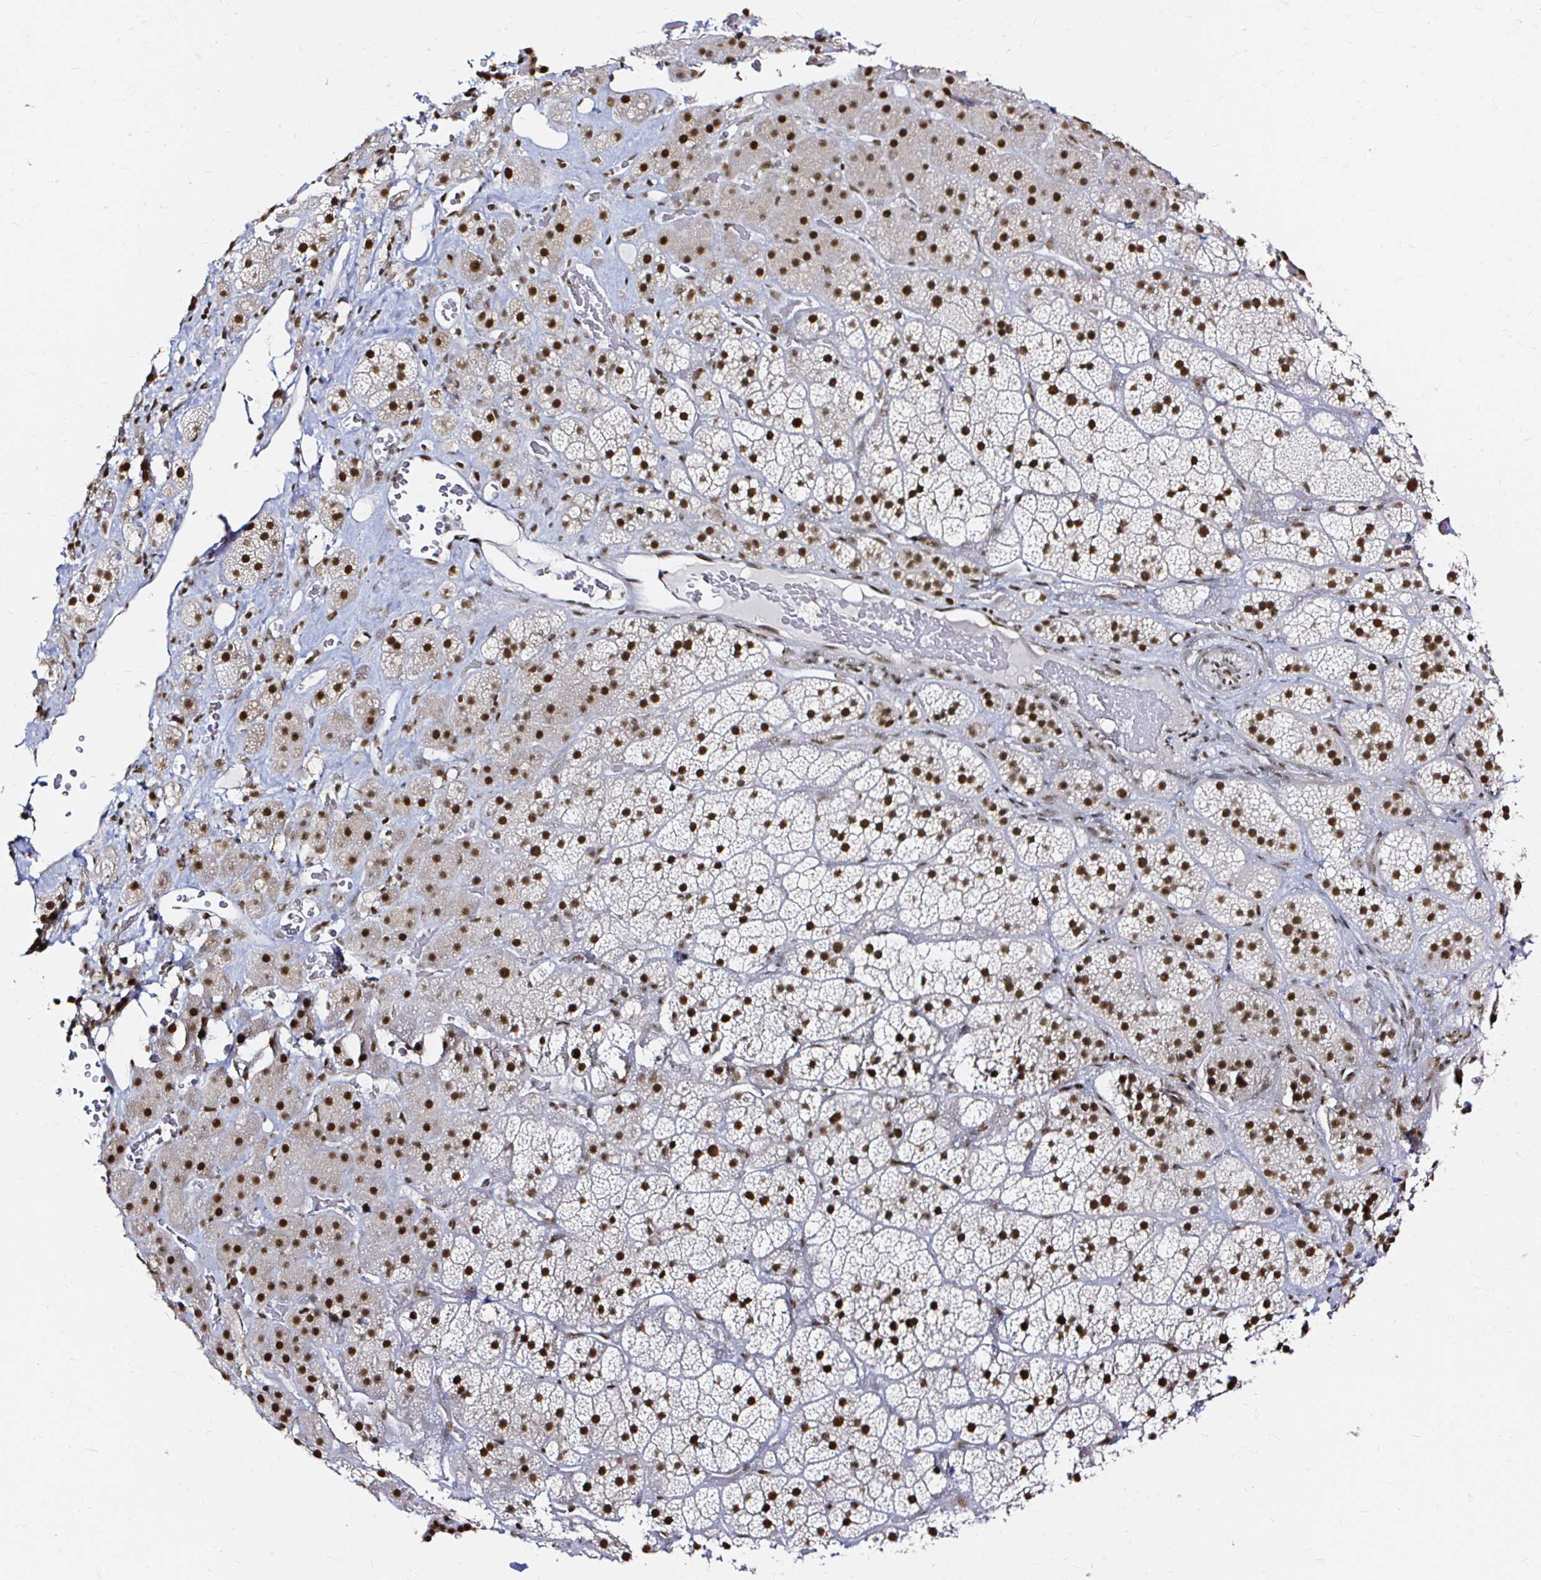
{"staining": {"intensity": "strong", "quantity": ">75%", "location": "nuclear"}, "tissue": "adrenal gland", "cell_type": "Glandular cells", "image_type": "normal", "snomed": [{"axis": "morphology", "description": "Normal tissue, NOS"}, {"axis": "topography", "description": "Adrenal gland"}], "caption": "Brown immunohistochemical staining in unremarkable human adrenal gland demonstrates strong nuclear expression in about >75% of glandular cells. (Stains: DAB in brown, nuclei in blue, Microscopy: brightfield microscopy at high magnification).", "gene": "SNRPC", "patient": {"sex": "male", "age": 57}}